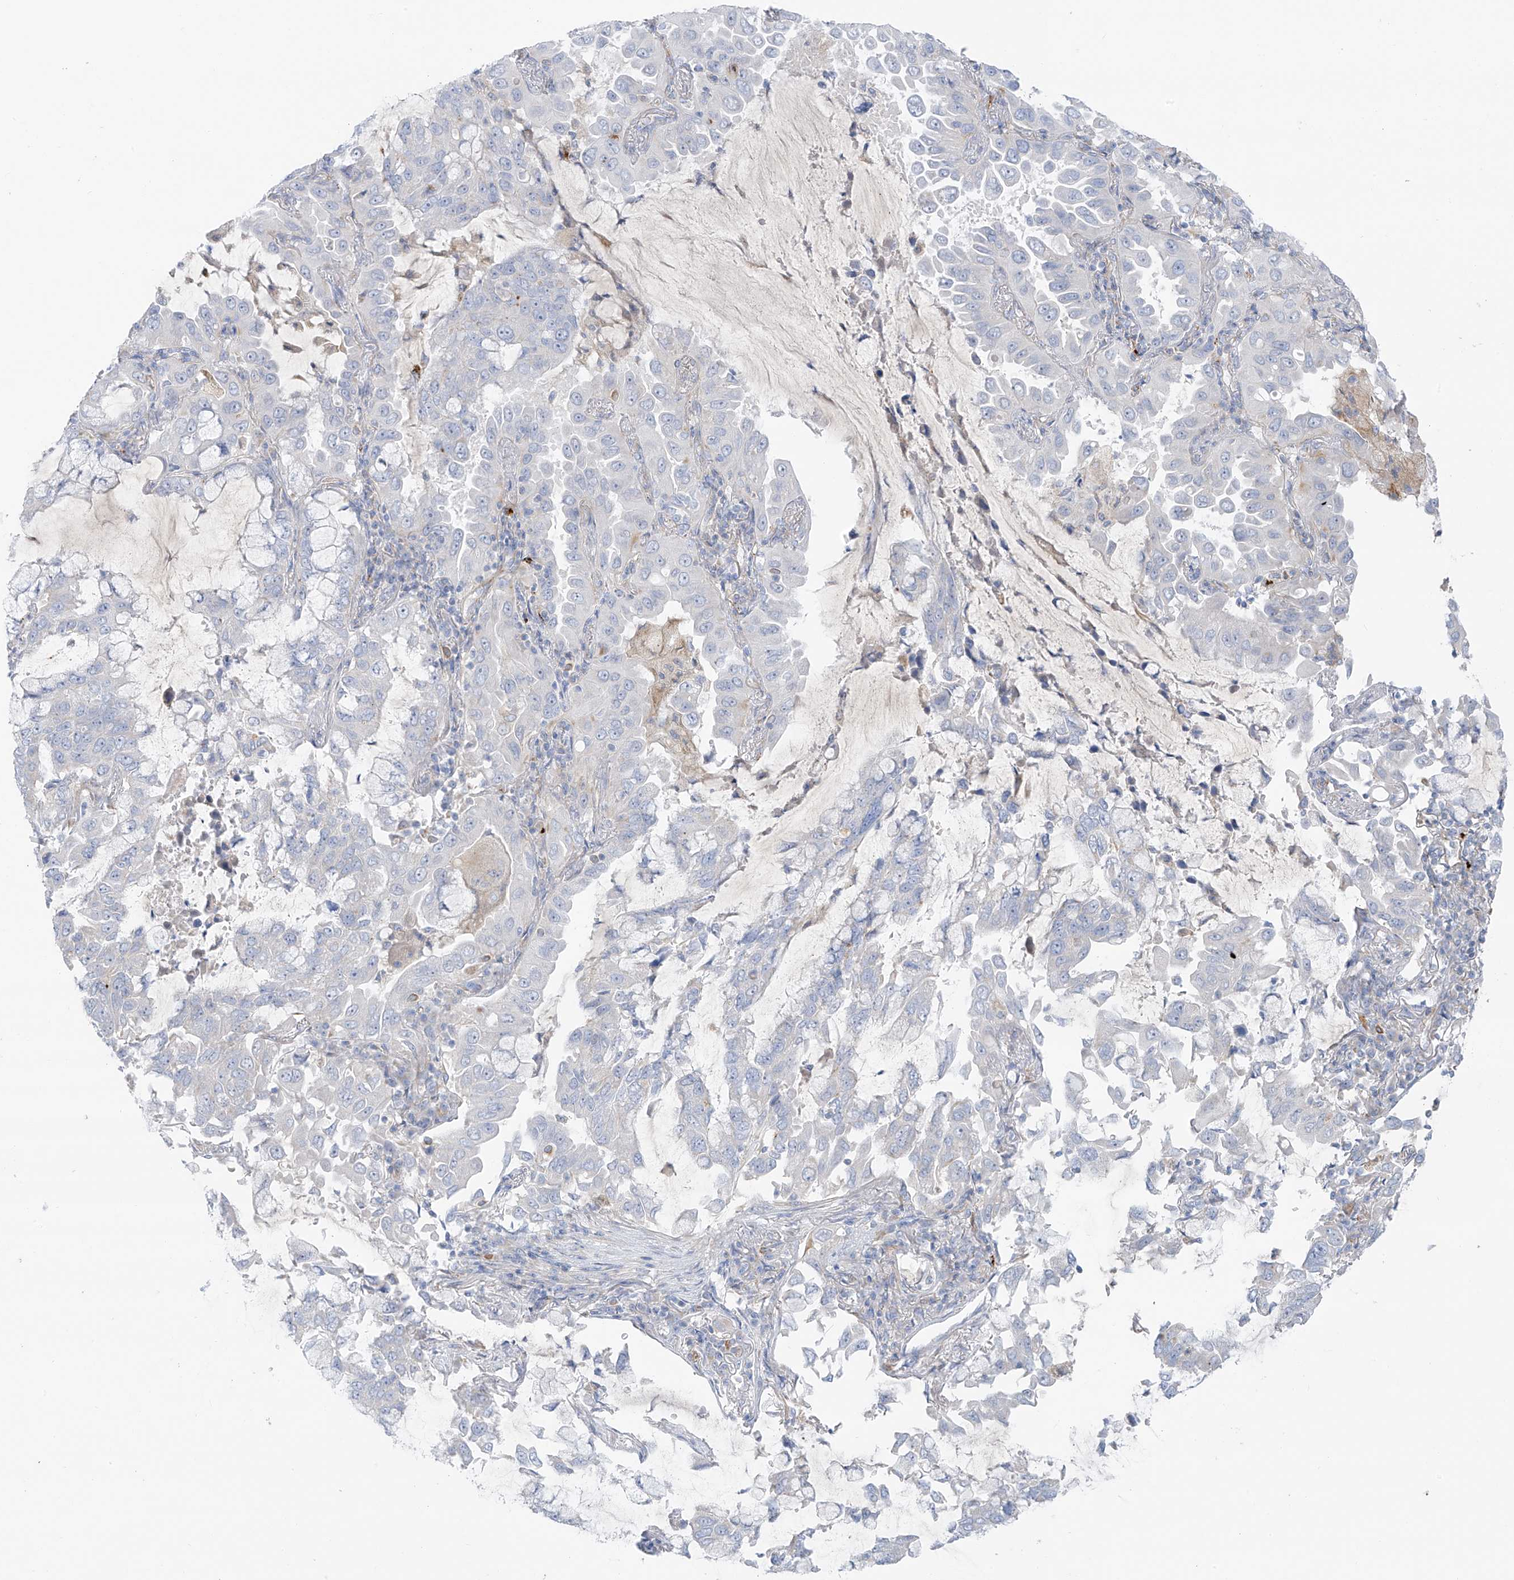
{"staining": {"intensity": "negative", "quantity": "none", "location": "none"}, "tissue": "lung cancer", "cell_type": "Tumor cells", "image_type": "cancer", "snomed": [{"axis": "morphology", "description": "Adenocarcinoma, NOS"}, {"axis": "topography", "description": "Lung"}], "caption": "There is no significant staining in tumor cells of lung cancer (adenocarcinoma). (Stains: DAB IHC with hematoxylin counter stain, Microscopy: brightfield microscopy at high magnification).", "gene": "TAL2", "patient": {"sex": "male", "age": 64}}